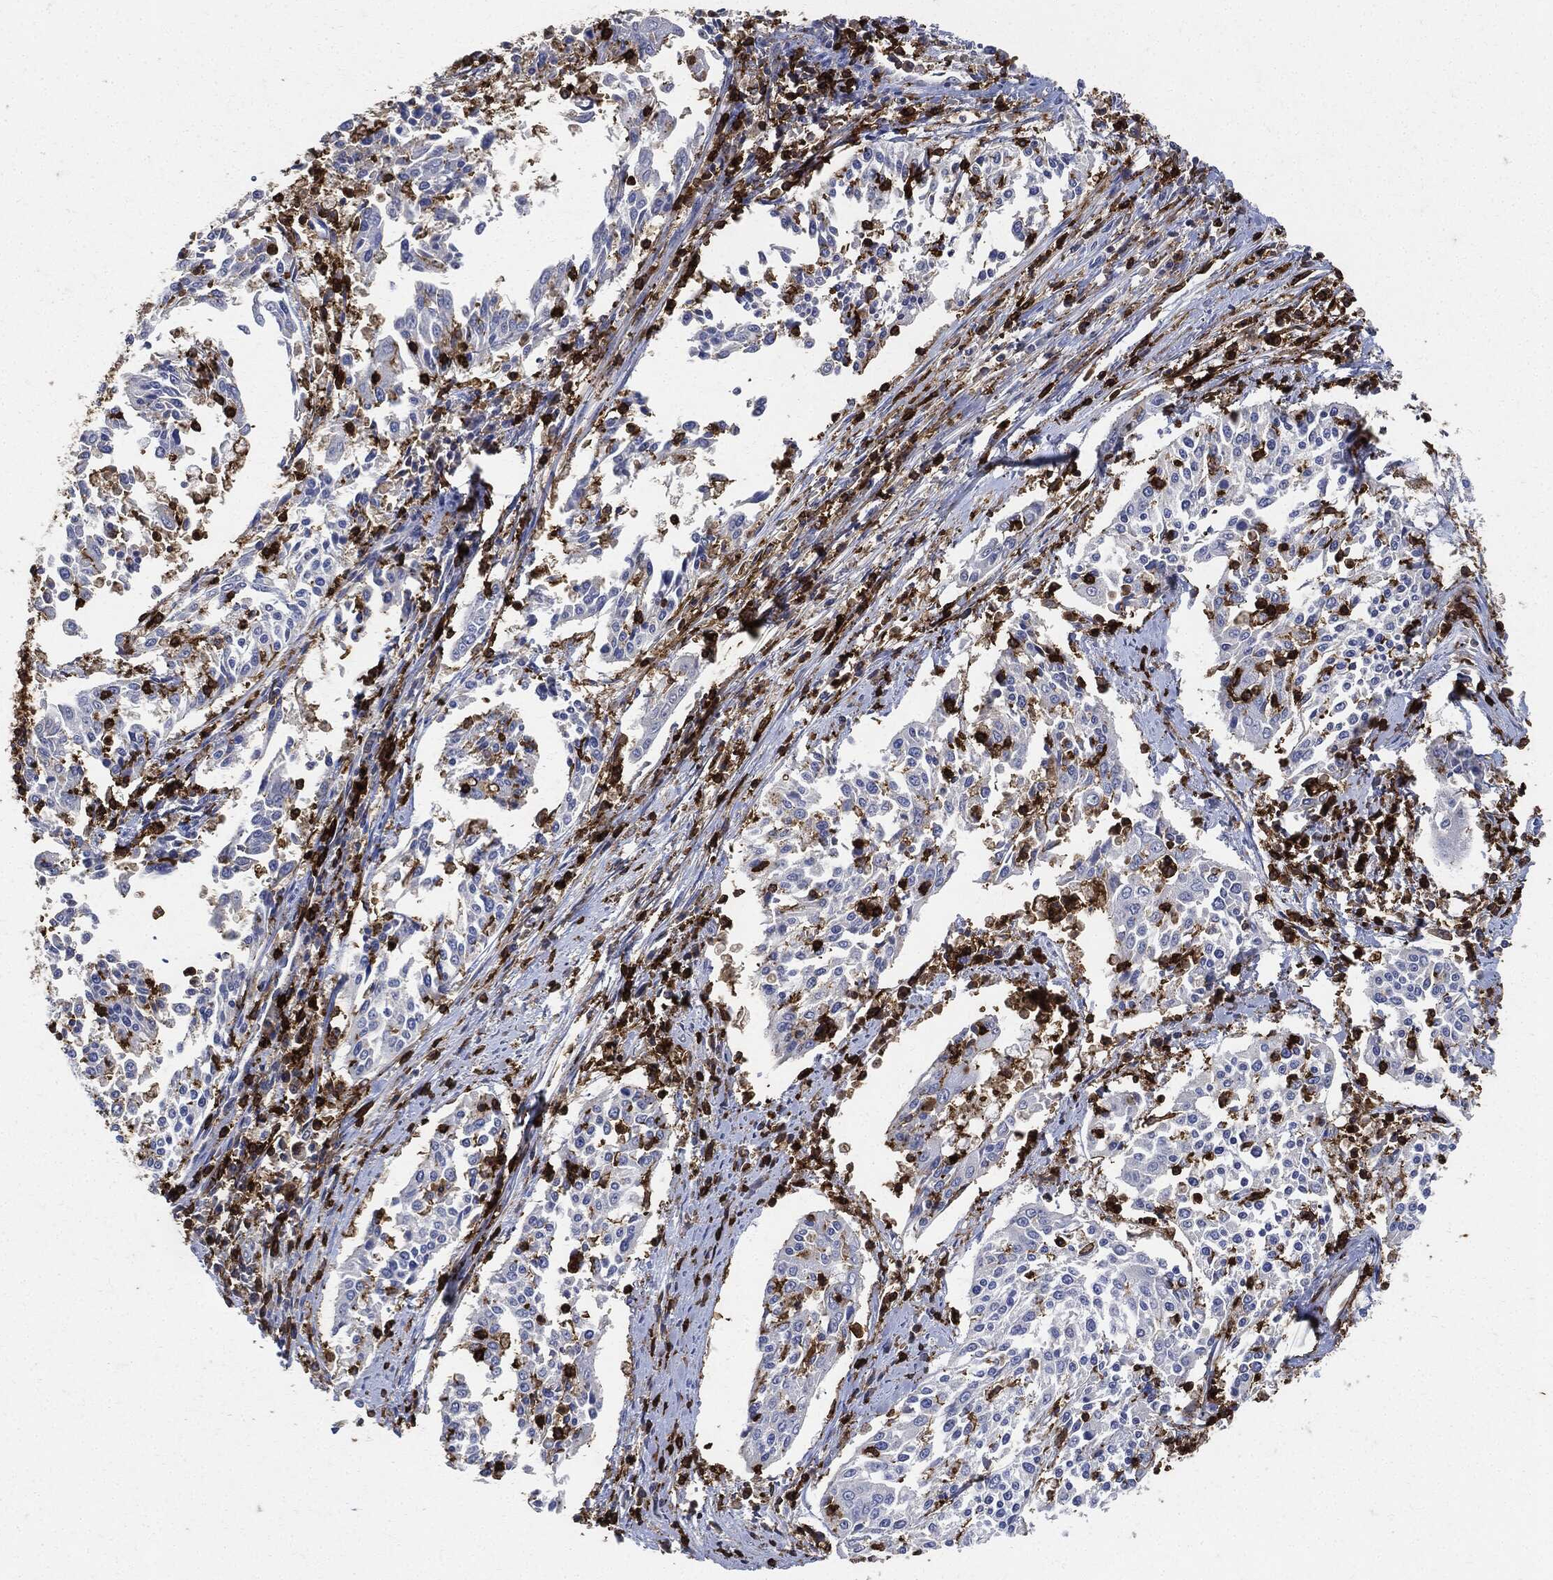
{"staining": {"intensity": "negative", "quantity": "none", "location": "none"}, "tissue": "cervical cancer", "cell_type": "Tumor cells", "image_type": "cancer", "snomed": [{"axis": "morphology", "description": "Squamous cell carcinoma, NOS"}, {"axis": "topography", "description": "Cervix"}], "caption": "A histopathology image of human cervical cancer (squamous cell carcinoma) is negative for staining in tumor cells.", "gene": "PTPRC", "patient": {"sex": "female", "age": 41}}